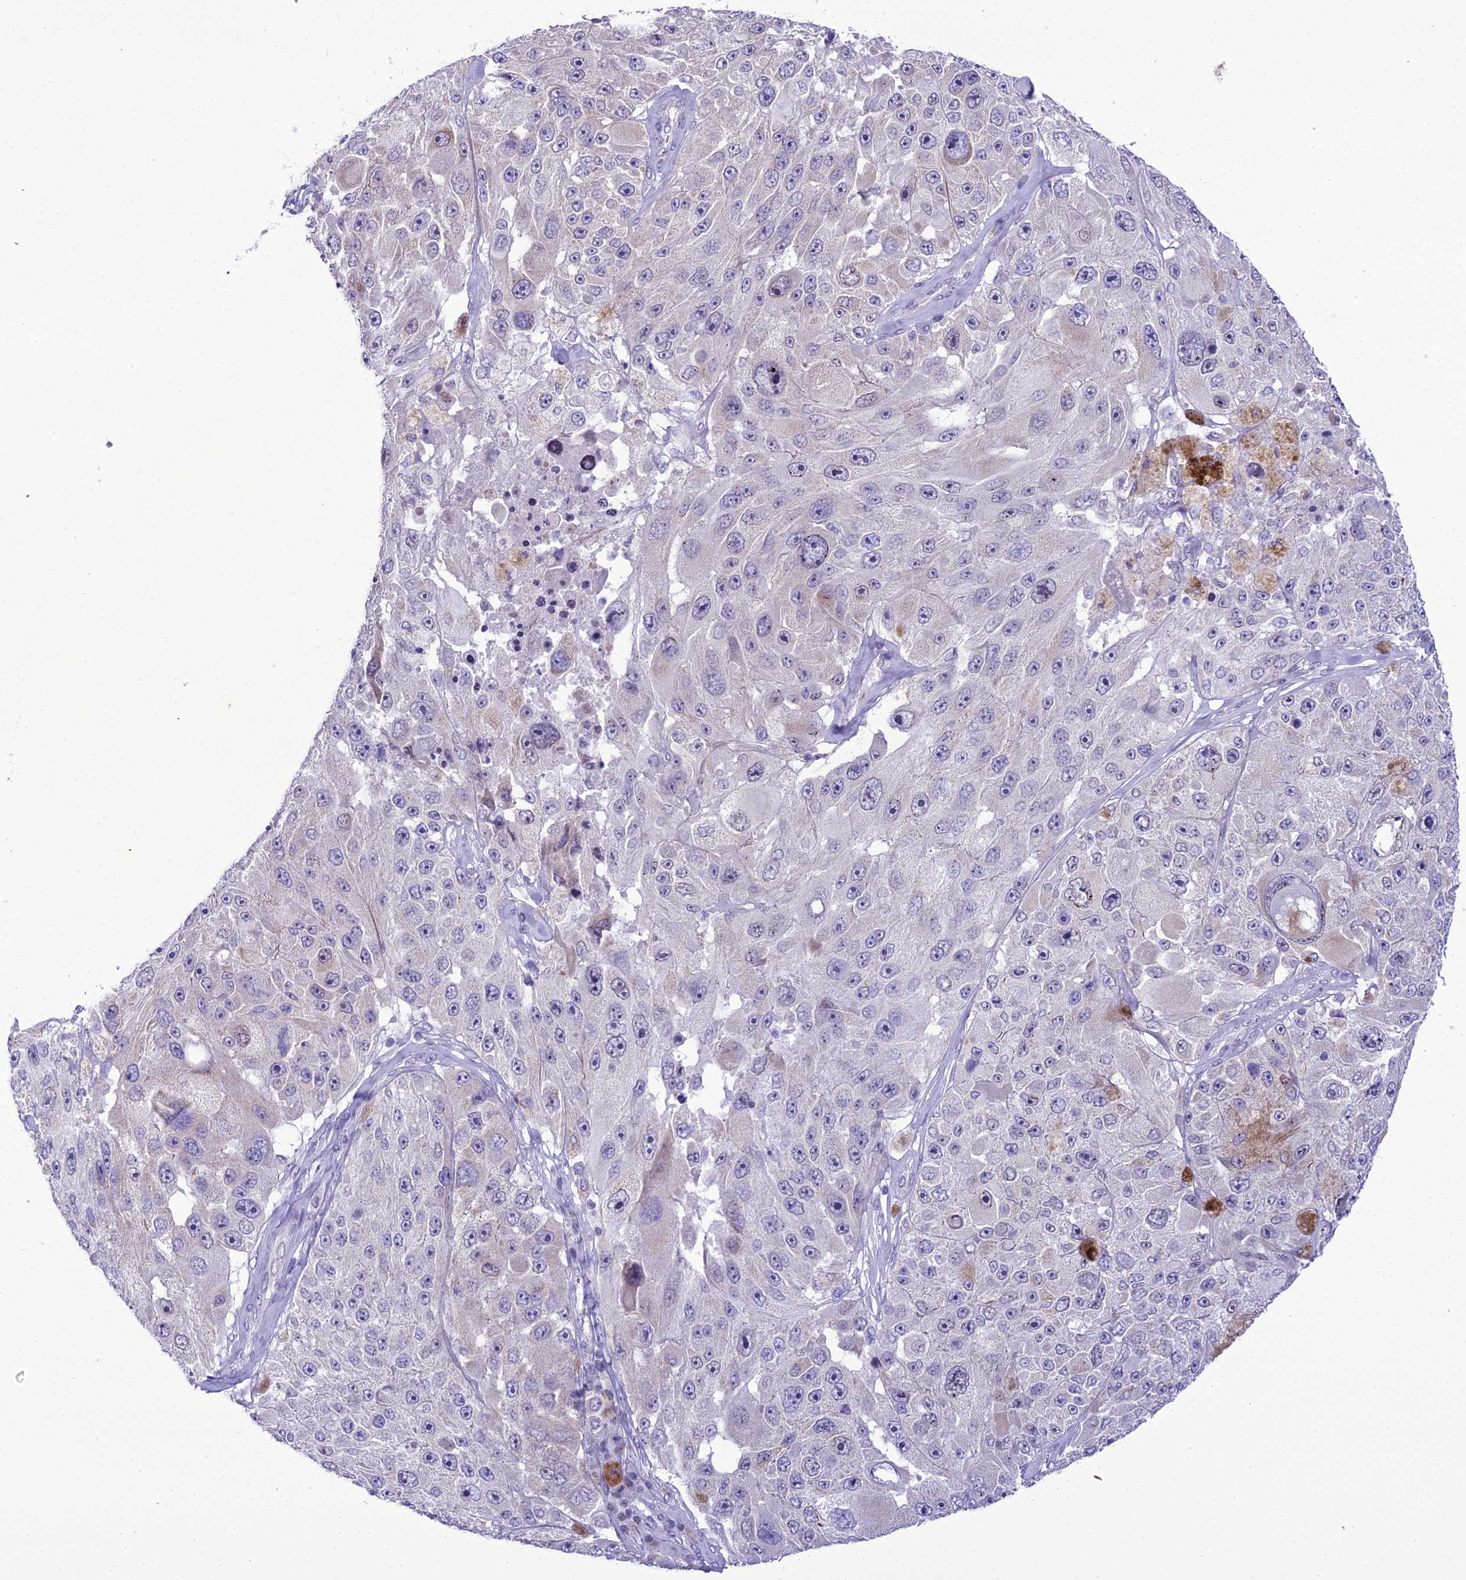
{"staining": {"intensity": "negative", "quantity": "none", "location": "none"}, "tissue": "melanoma", "cell_type": "Tumor cells", "image_type": "cancer", "snomed": [{"axis": "morphology", "description": "Malignant melanoma, Metastatic site"}, {"axis": "topography", "description": "Lymph node"}], "caption": "Tumor cells are negative for brown protein staining in malignant melanoma (metastatic site). (Immunohistochemistry, brightfield microscopy, high magnification).", "gene": "B9D2", "patient": {"sex": "male", "age": 62}}